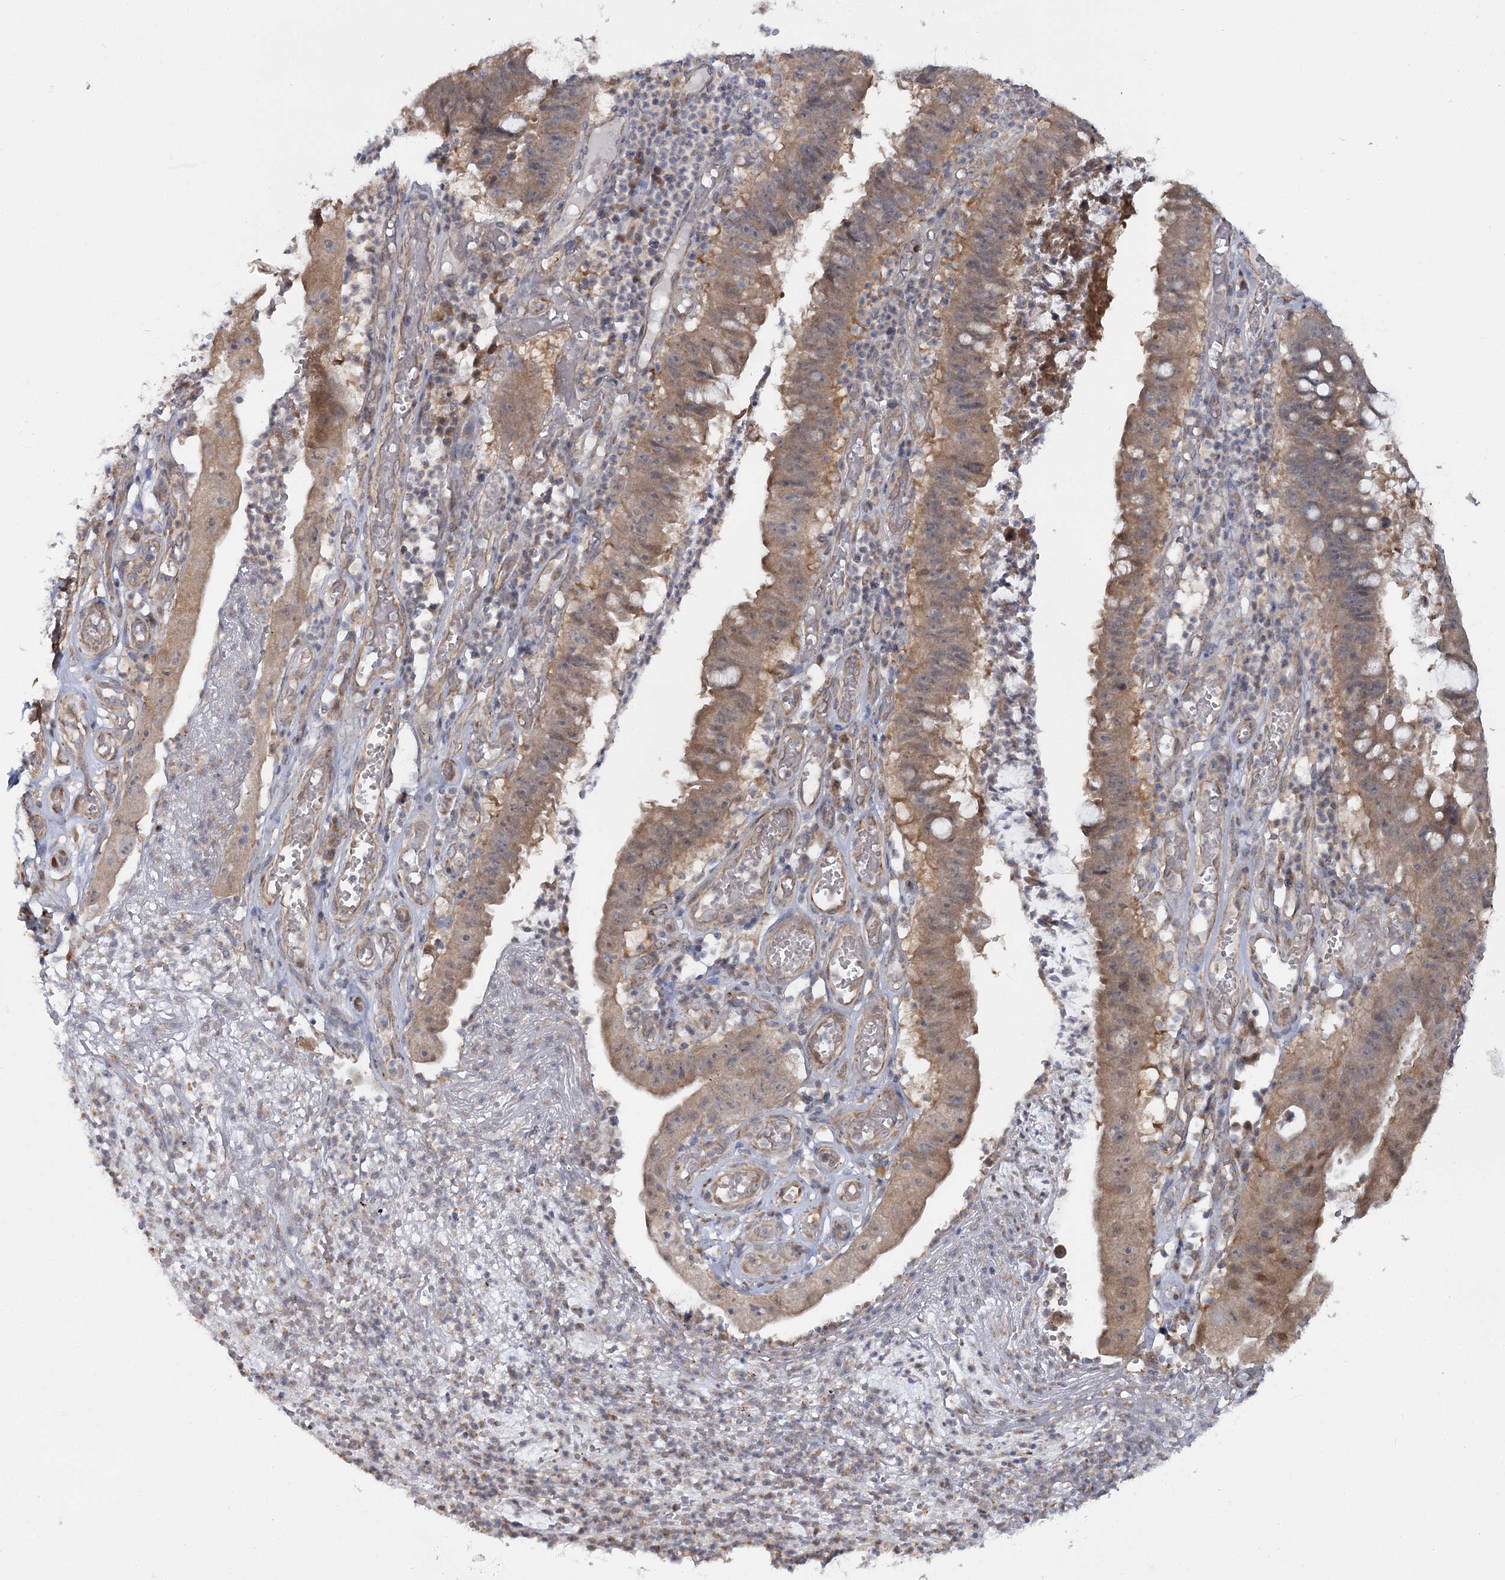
{"staining": {"intensity": "moderate", "quantity": ">75%", "location": "cytoplasmic/membranous"}, "tissue": "stomach cancer", "cell_type": "Tumor cells", "image_type": "cancer", "snomed": [{"axis": "morphology", "description": "Adenocarcinoma, NOS"}, {"axis": "topography", "description": "Stomach"}], "caption": "An IHC histopathology image of neoplastic tissue is shown. Protein staining in brown labels moderate cytoplasmic/membranous positivity in adenocarcinoma (stomach) within tumor cells.", "gene": "TBC1D9B", "patient": {"sex": "male", "age": 59}}